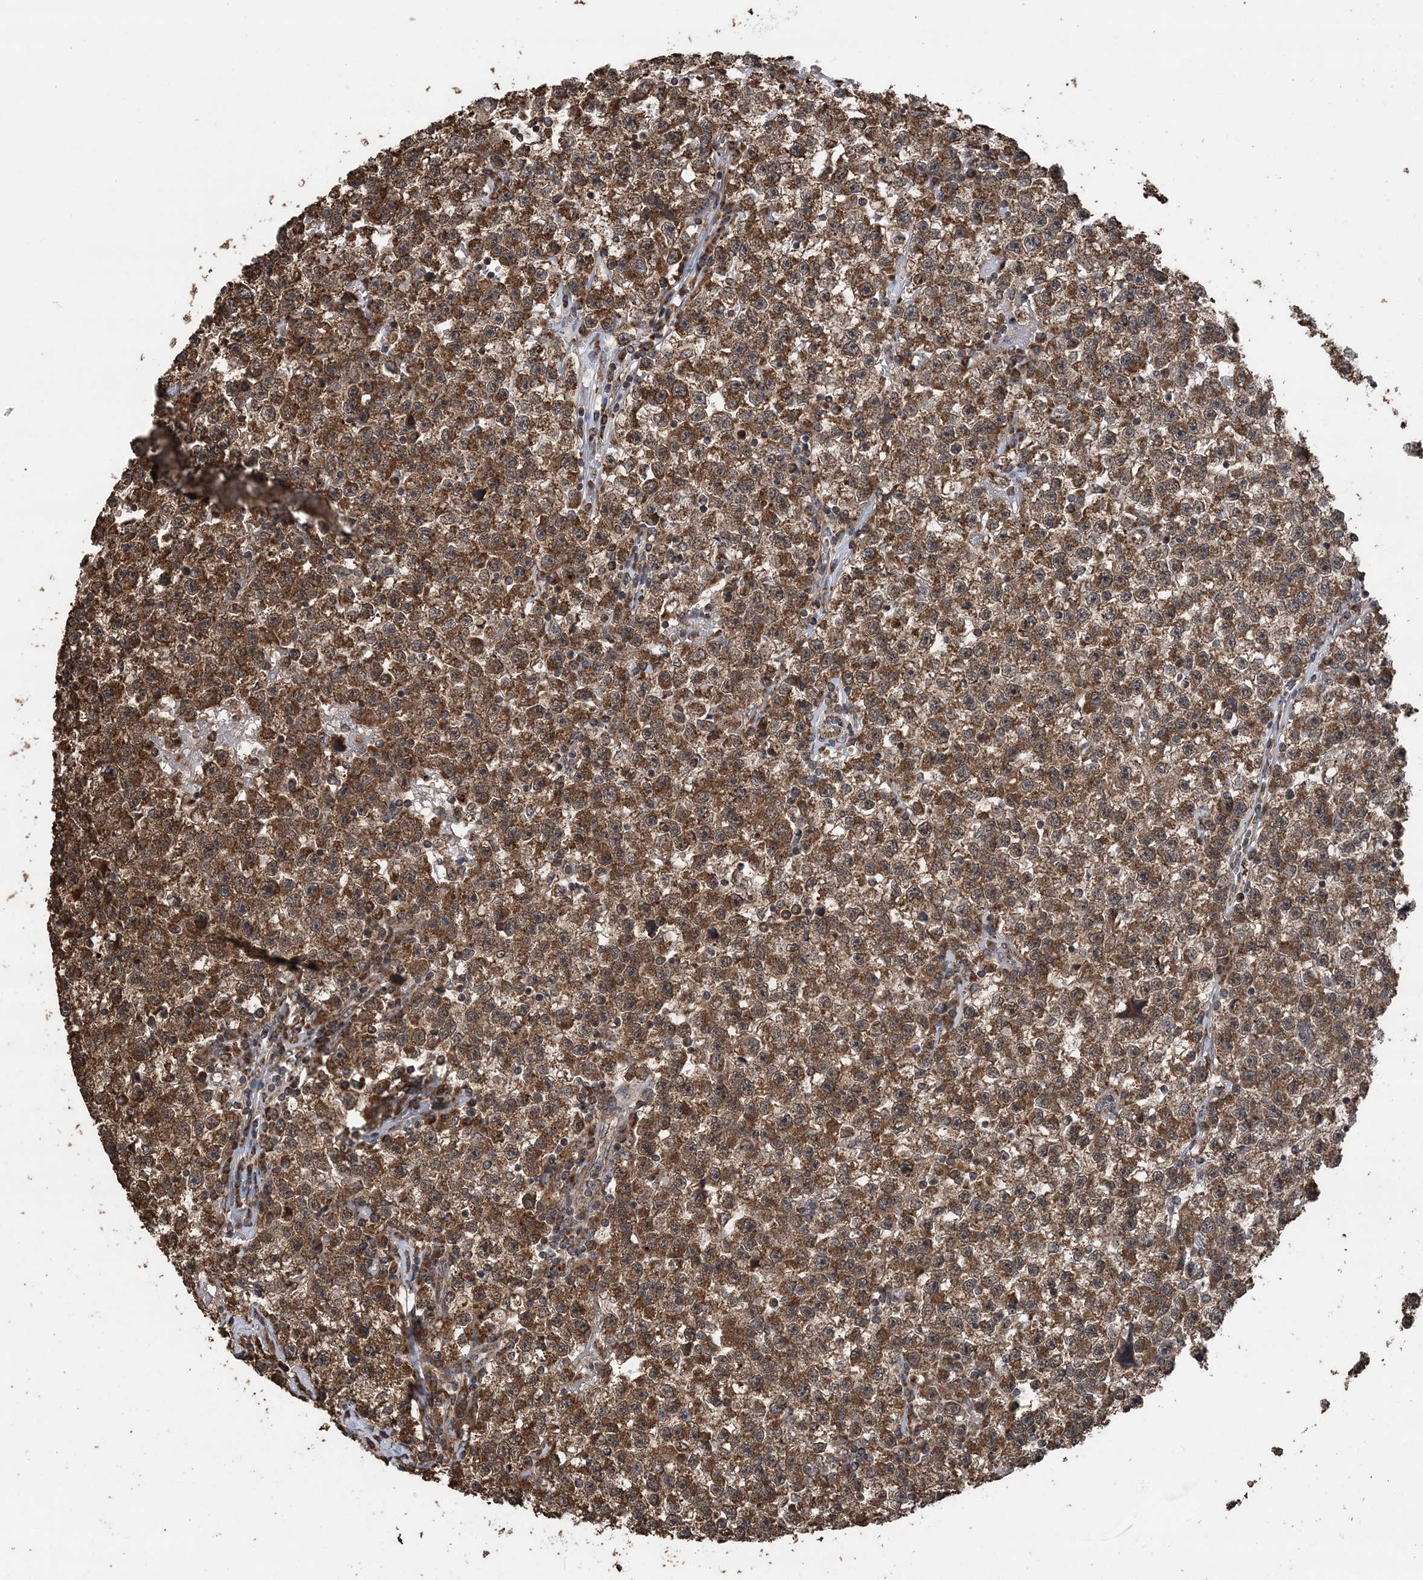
{"staining": {"intensity": "moderate", "quantity": ">75%", "location": "cytoplasmic/membranous"}, "tissue": "testis cancer", "cell_type": "Tumor cells", "image_type": "cancer", "snomed": [{"axis": "morphology", "description": "Seminoma, NOS"}, {"axis": "topography", "description": "Testis"}], "caption": "Protein staining by immunohistochemistry (IHC) reveals moderate cytoplasmic/membranous positivity in about >75% of tumor cells in seminoma (testis).", "gene": "PCBP1", "patient": {"sex": "male", "age": 22}}